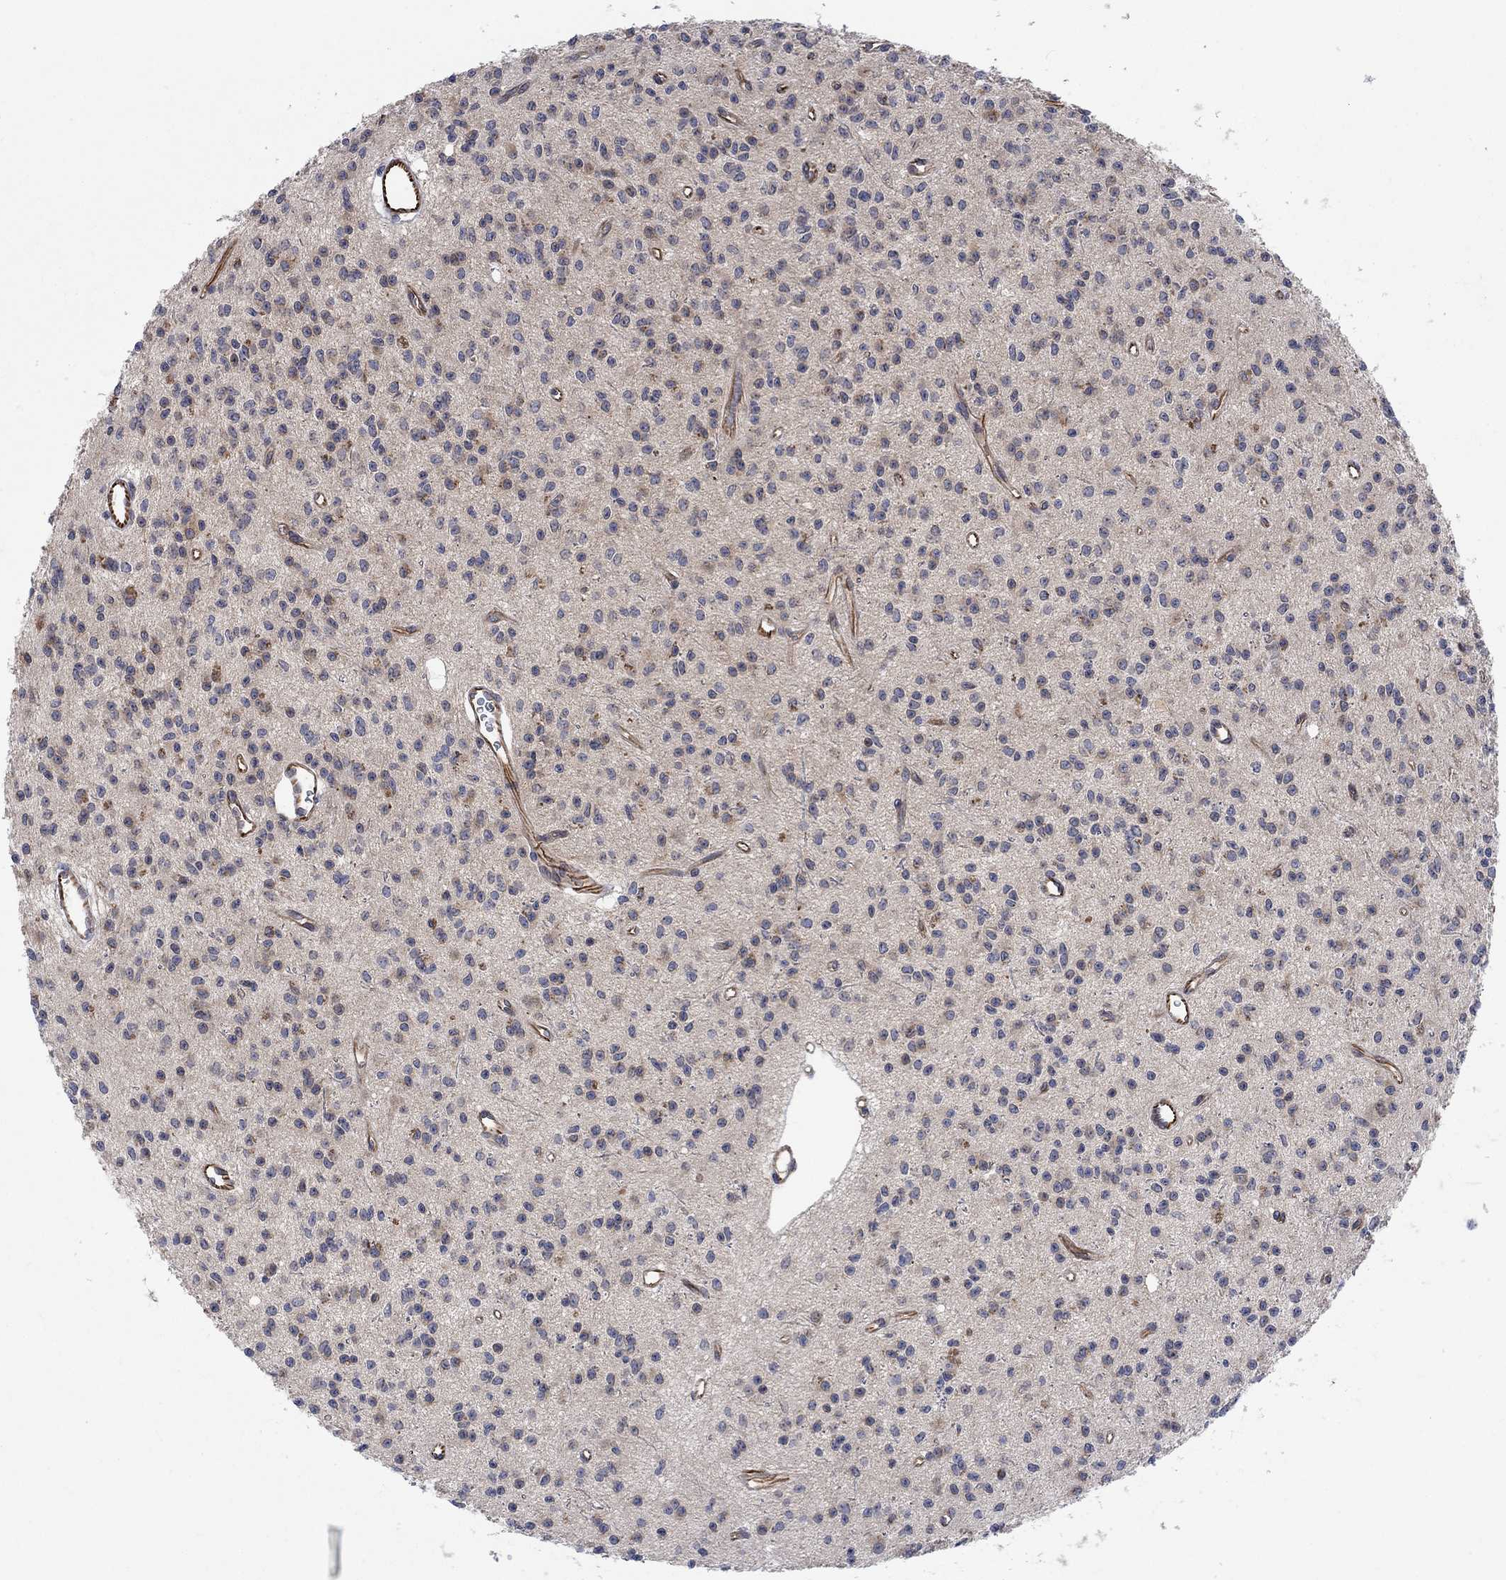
{"staining": {"intensity": "weak", "quantity": "25%-75%", "location": "cytoplasmic/membranous"}, "tissue": "glioma", "cell_type": "Tumor cells", "image_type": "cancer", "snomed": [{"axis": "morphology", "description": "Glioma, malignant, Low grade"}, {"axis": "topography", "description": "Brain"}], "caption": "Immunohistochemical staining of malignant low-grade glioma shows low levels of weak cytoplasmic/membranous positivity in about 25%-75% of tumor cells.", "gene": "CAMK1D", "patient": {"sex": "female", "age": 45}}